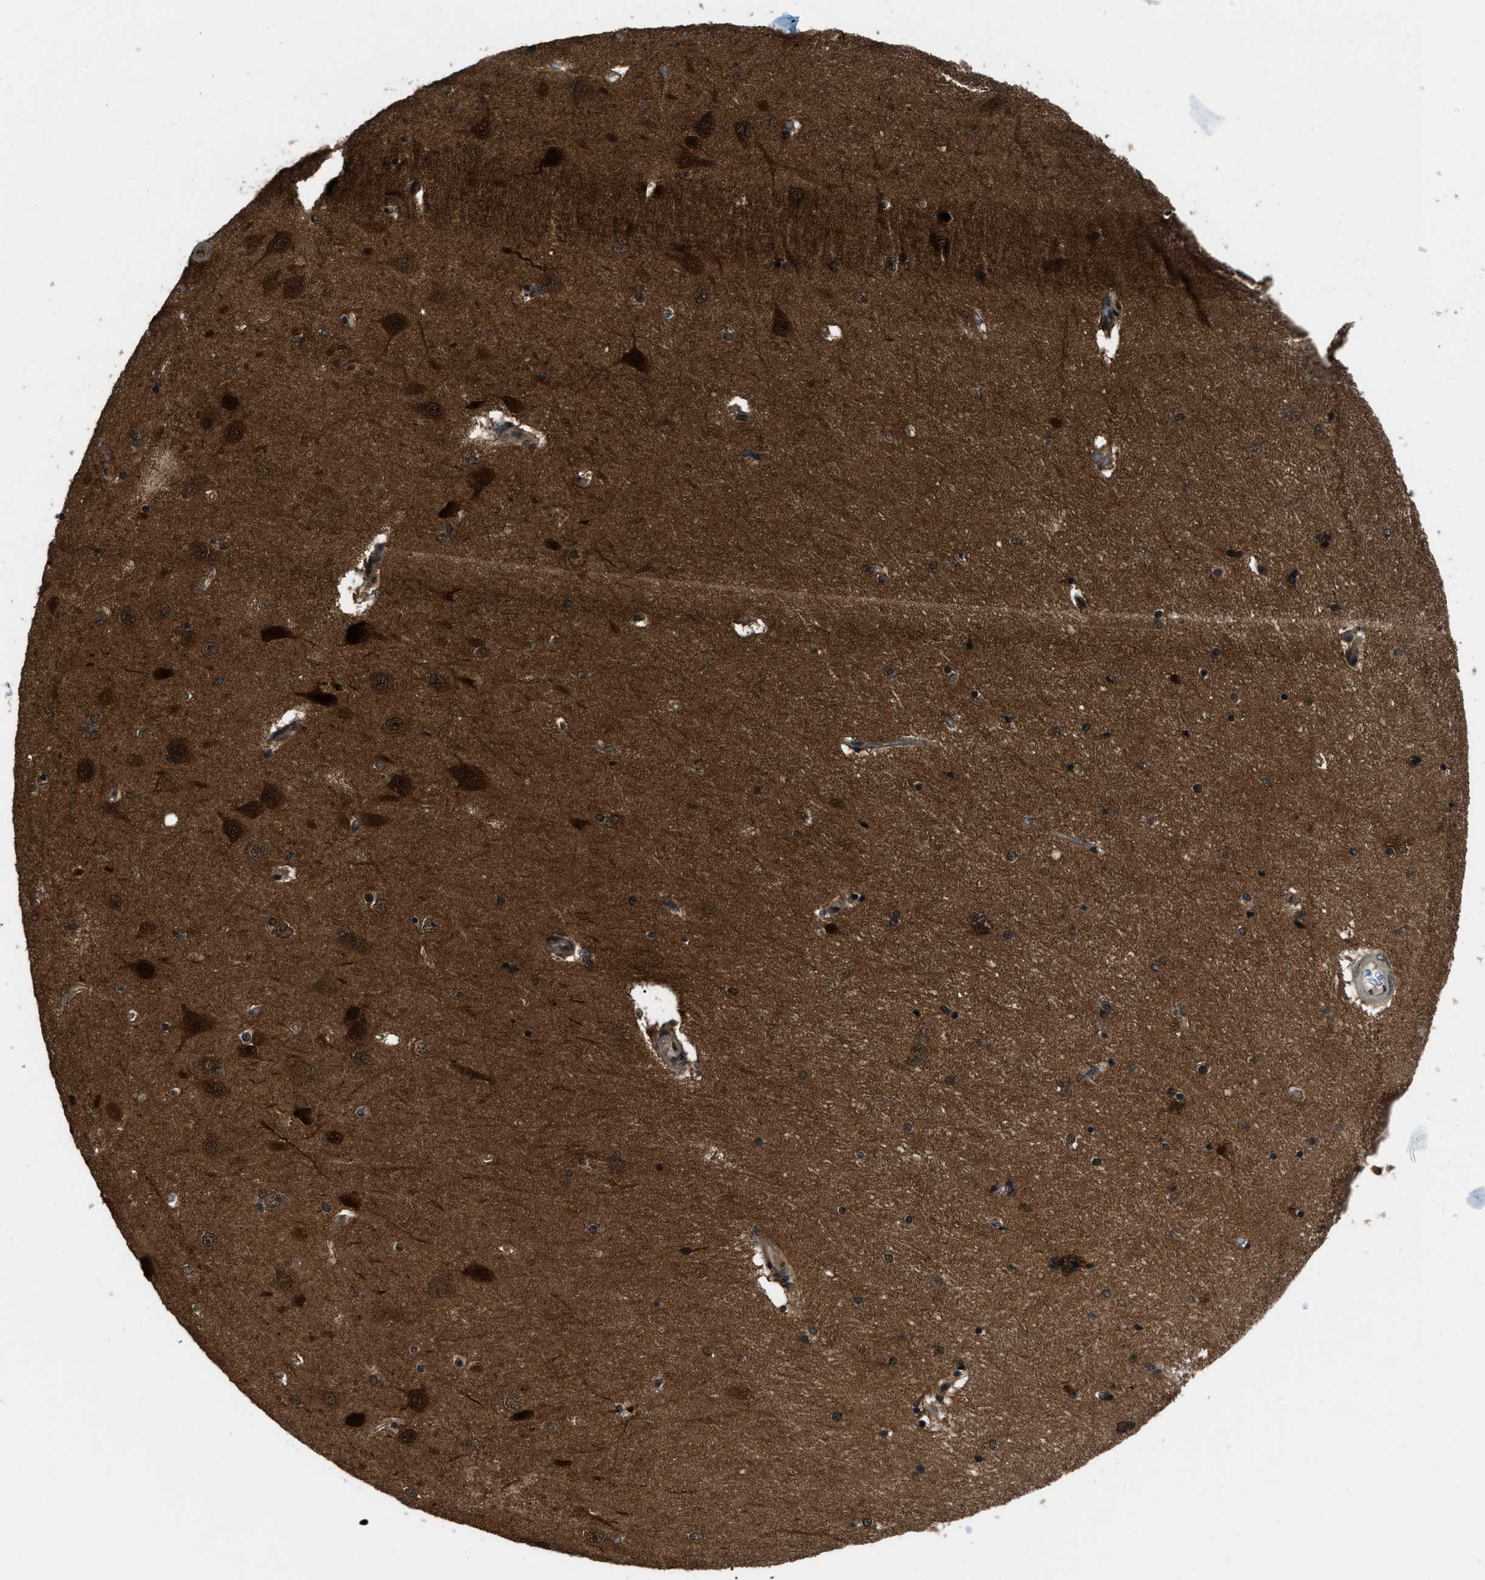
{"staining": {"intensity": "strong", "quantity": "25%-75%", "location": "cytoplasmic/membranous,nuclear"}, "tissue": "hippocampus", "cell_type": "Glial cells", "image_type": "normal", "snomed": [{"axis": "morphology", "description": "Normal tissue, NOS"}, {"axis": "topography", "description": "Hippocampus"}], "caption": "This histopathology image exhibits immunohistochemistry (IHC) staining of unremarkable hippocampus, with high strong cytoplasmic/membranous,nuclear positivity in about 25%-75% of glial cells.", "gene": "NUDCD3", "patient": {"sex": "female", "age": 54}}